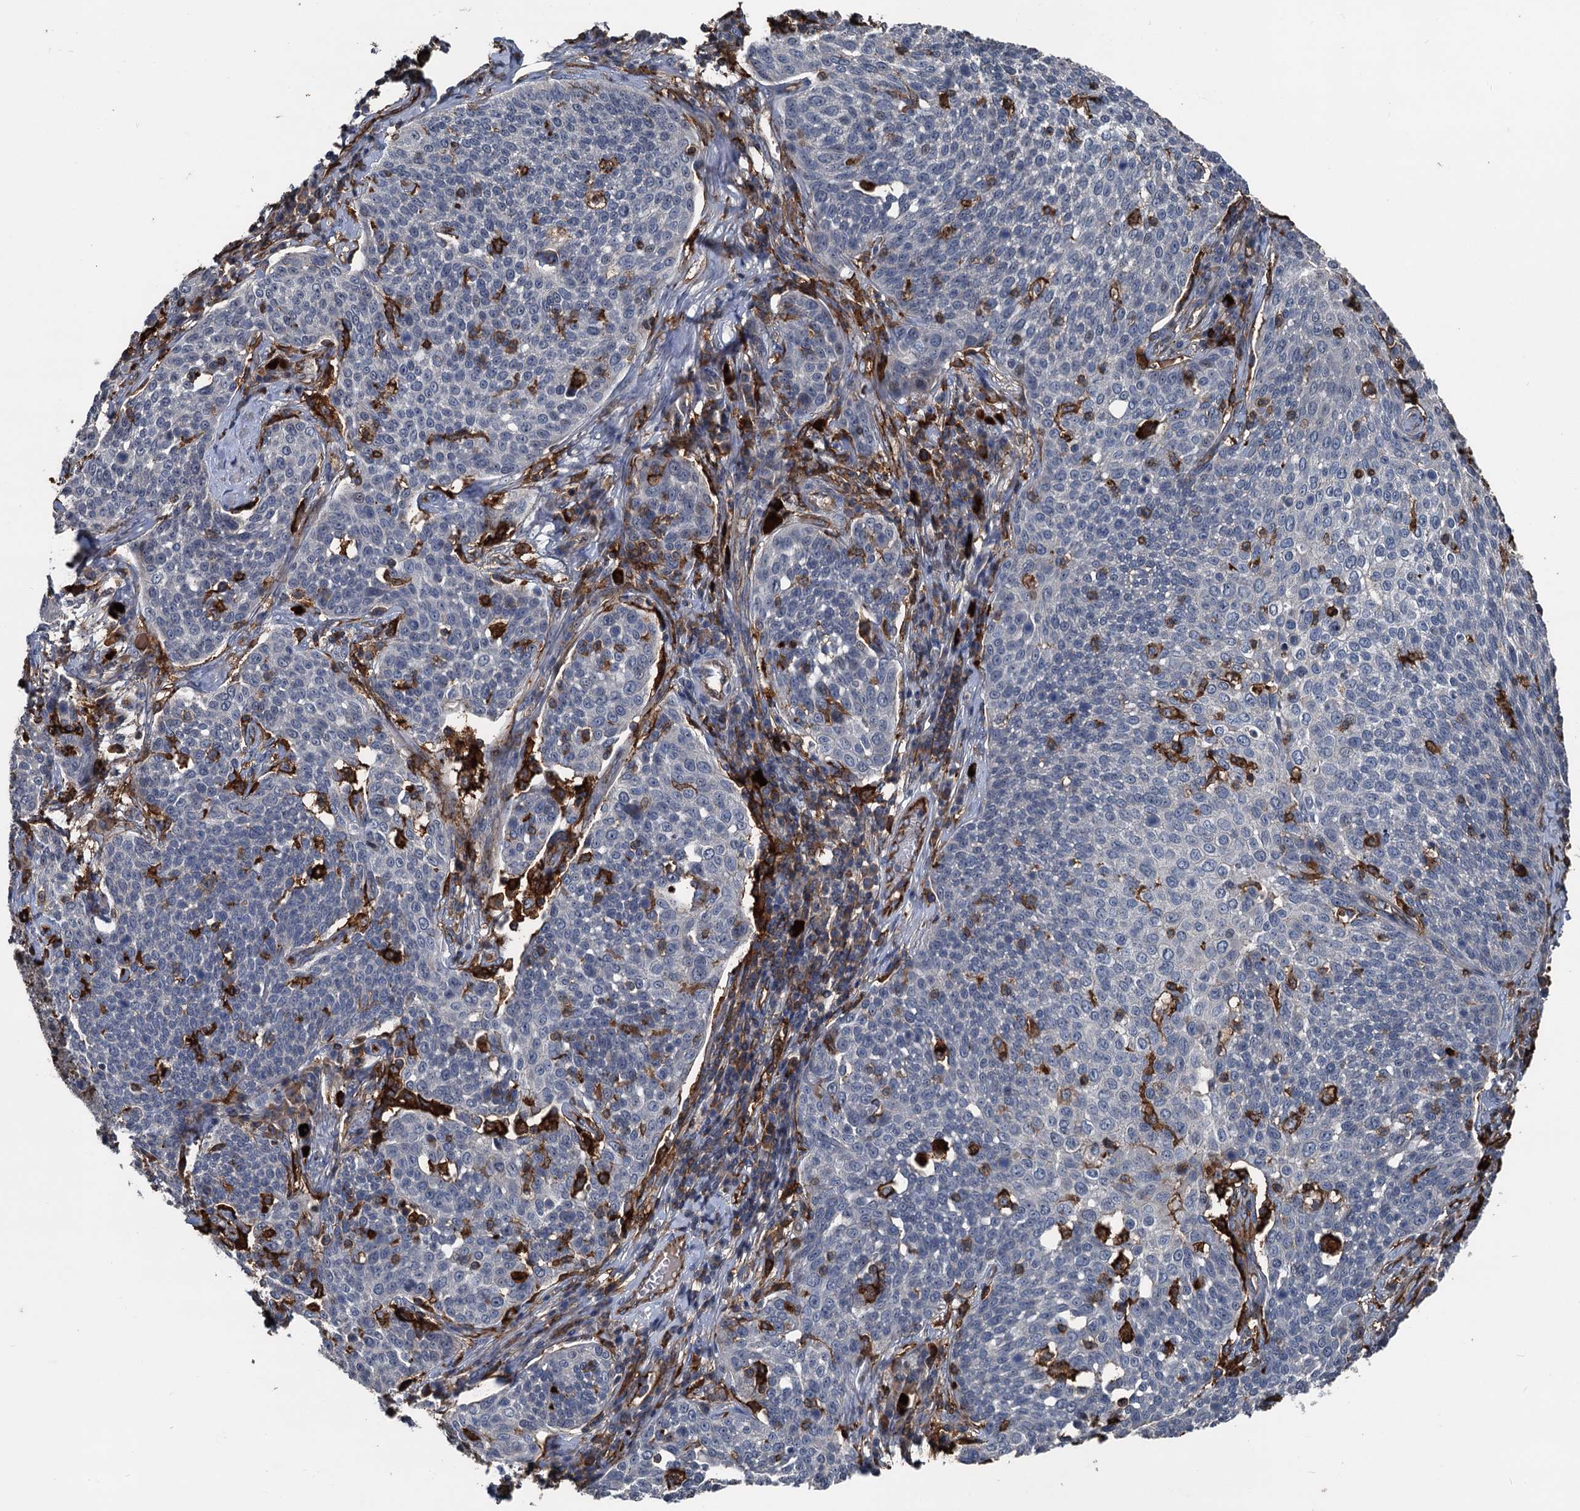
{"staining": {"intensity": "negative", "quantity": "none", "location": "none"}, "tissue": "cervical cancer", "cell_type": "Tumor cells", "image_type": "cancer", "snomed": [{"axis": "morphology", "description": "Squamous cell carcinoma, NOS"}, {"axis": "topography", "description": "Cervix"}], "caption": "This is an immunohistochemistry histopathology image of human cervical cancer (squamous cell carcinoma). There is no positivity in tumor cells.", "gene": "PLEKHO2", "patient": {"sex": "female", "age": 34}}